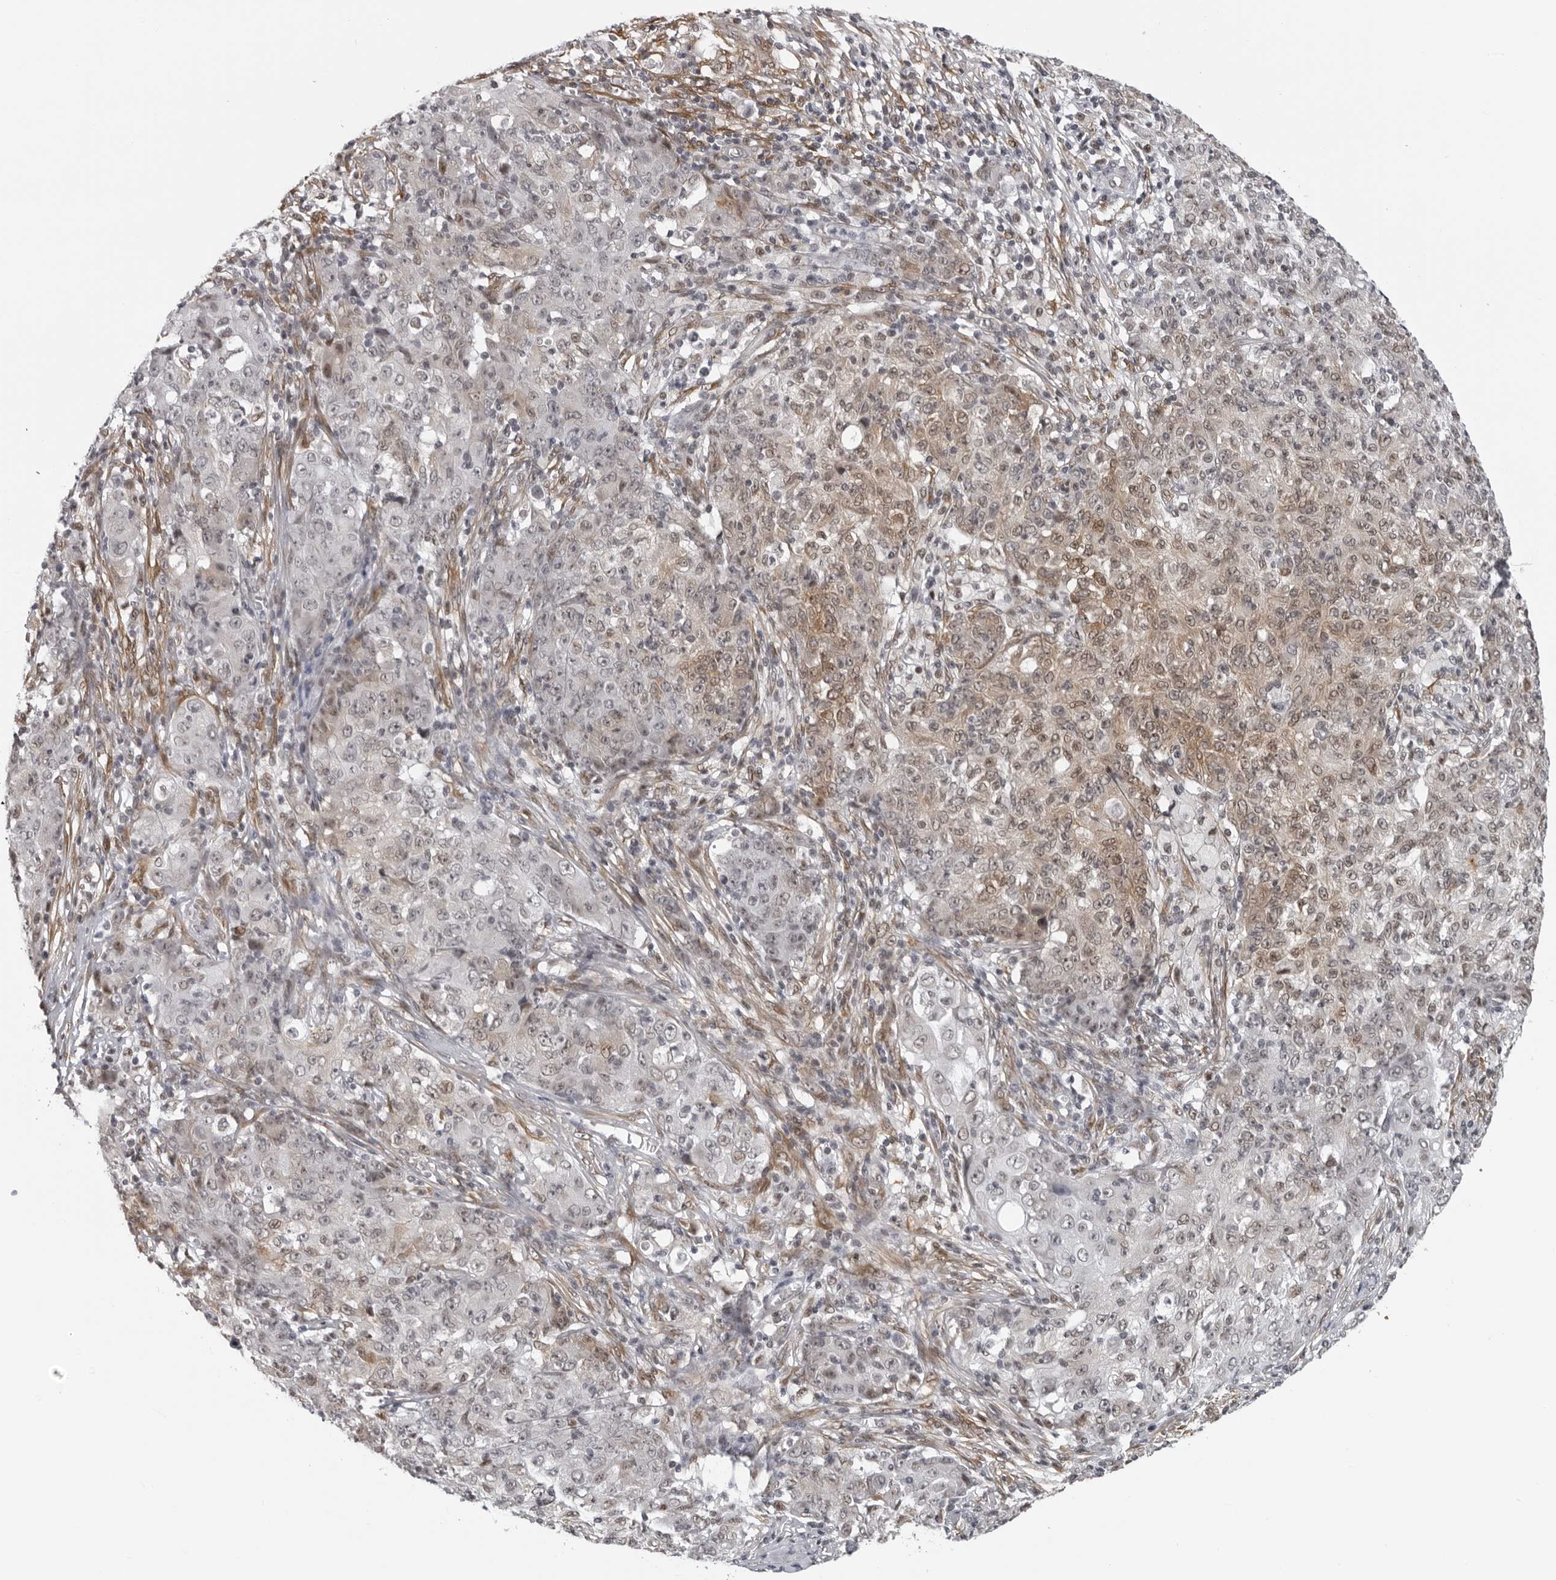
{"staining": {"intensity": "moderate", "quantity": "<25%", "location": "cytoplasmic/membranous,nuclear"}, "tissue": "ovarian cancer", "cell_type": "Tumor cells", "image_type": "cancer", "snomed": [{"axis": "morphology", "description": "Carcinoma, endometroid"}, {"axis": "topography", "description": "Ovary"}], "caption": "Immunohistochemical staining of human ovarian endometroid carcinoma reveals low levels of moderate cytoplasmic/membranous and nuclear protein positivity in about <25% of tumor cells.", "gene": "MAF", "patient": {"sex": "female", "age": 42}}